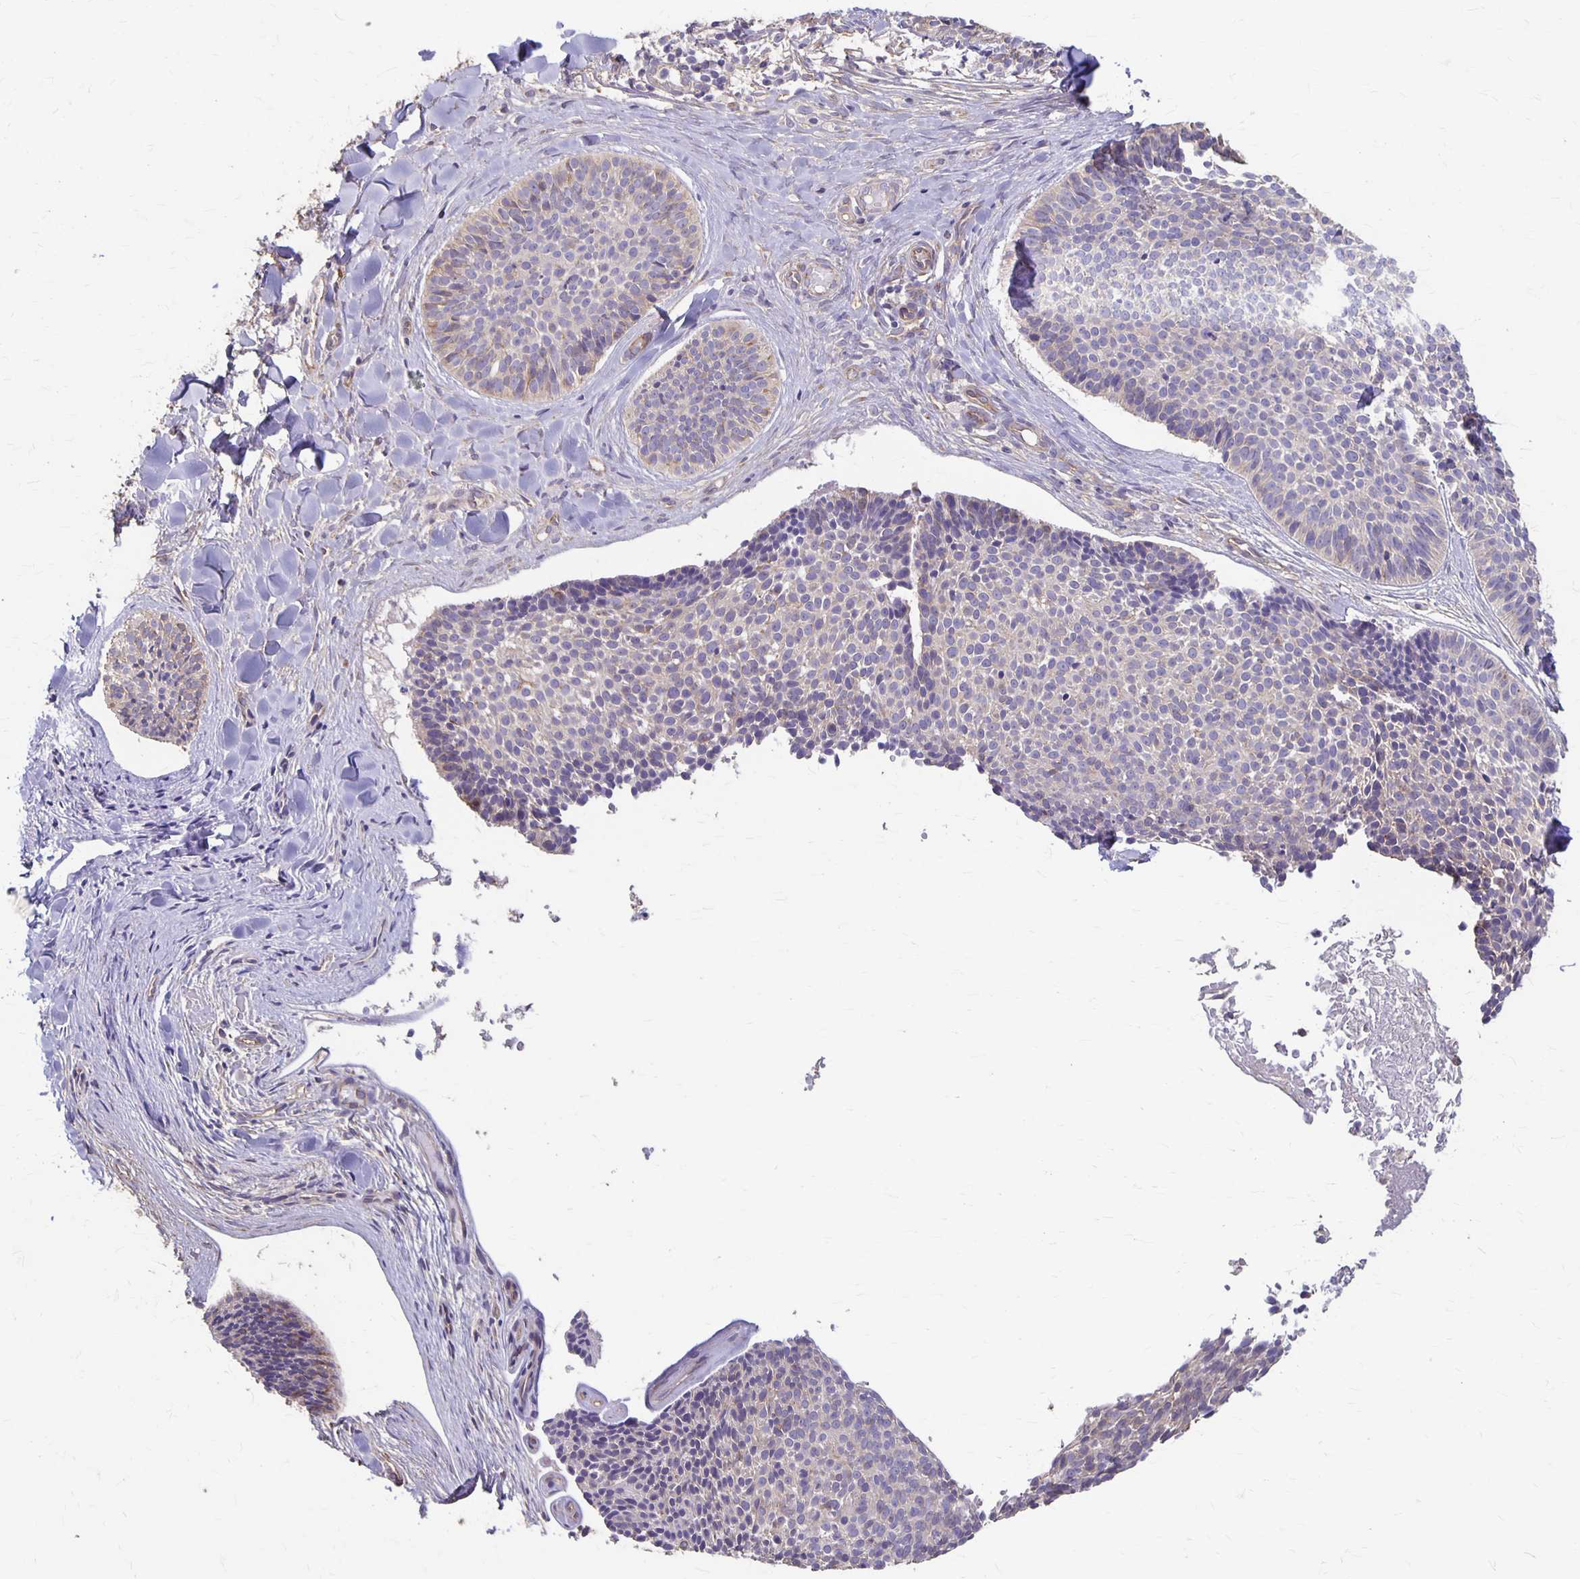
{"staining": {"intensity": "weak", "quantity": "<25%", "location": "cytoplasmic/membranous"}, "tissue": "skin cancer", "cell_type": "Tumor cells", "image_type": "cancer", "snomed": [{"axis": "morphology", "description": "Basal cell carcinoma"}, {"axis": "topography", "description": "Skin"}], "caption": "High power microscopy image of an immunohistochemistry micrograph of basal cell carcinoma (skin), revealing no significant positivity in tumor cells.", "gene": "PPP1R3E", "patient": {"sex": "male", "age": 82}}